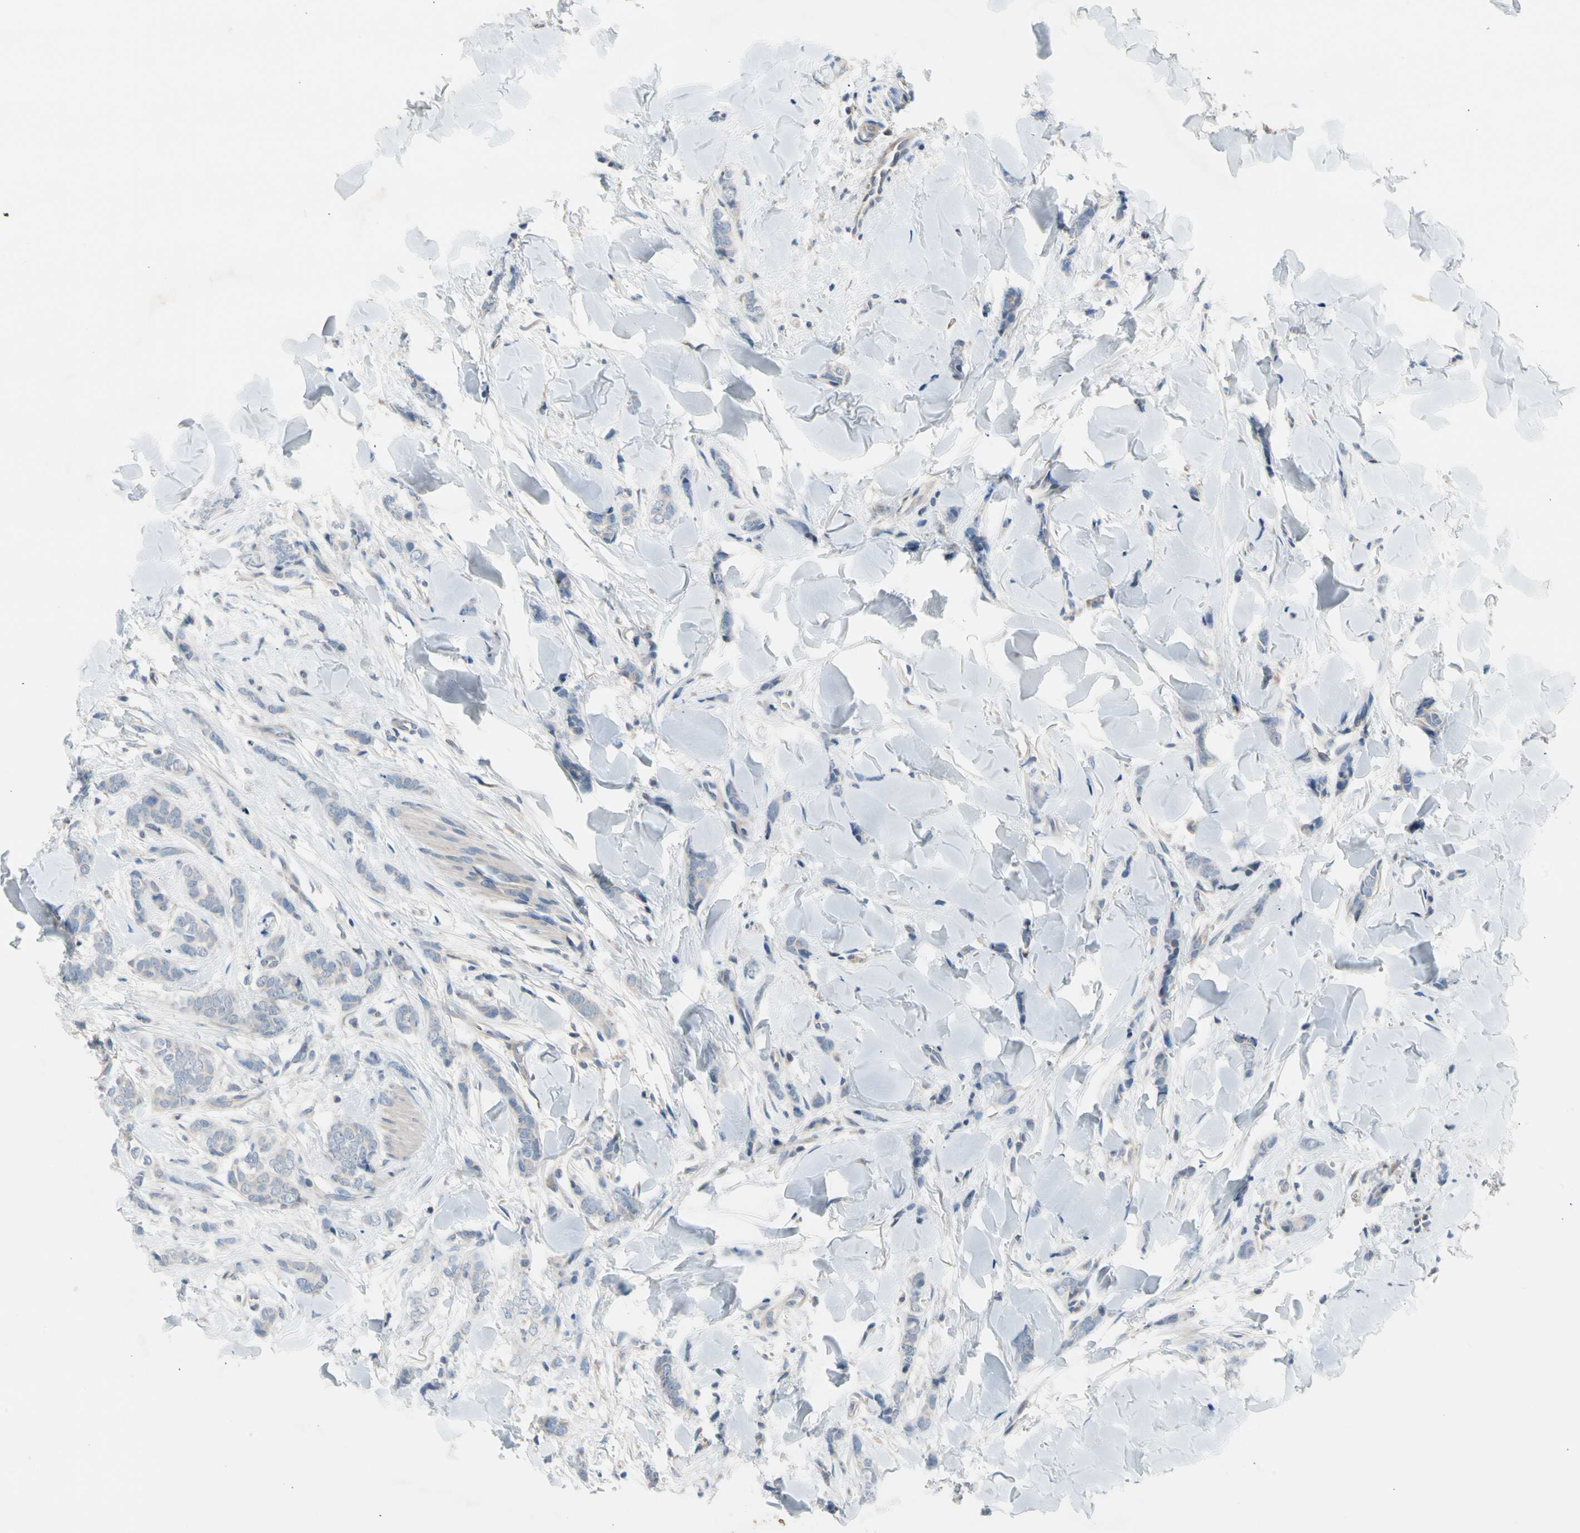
{"staining": {"intensity": "negative", "quantity": "none", "location": "none"}, "tissue": "breast cancer", "cell_type": "Tumor cells", "image_type": "cancer", "snomed": [{"axis": "morphology", "description": "Lobular carcinoma"}, {"axis": "topography", "description": "Skin"}, {"axis": "topography", "description": "Breast"}], "caption": "Tumor cells show no significant protein staining in breast cancer.", "gene": "CASQ1", "patient": {"sex": "female", "age": 46}}